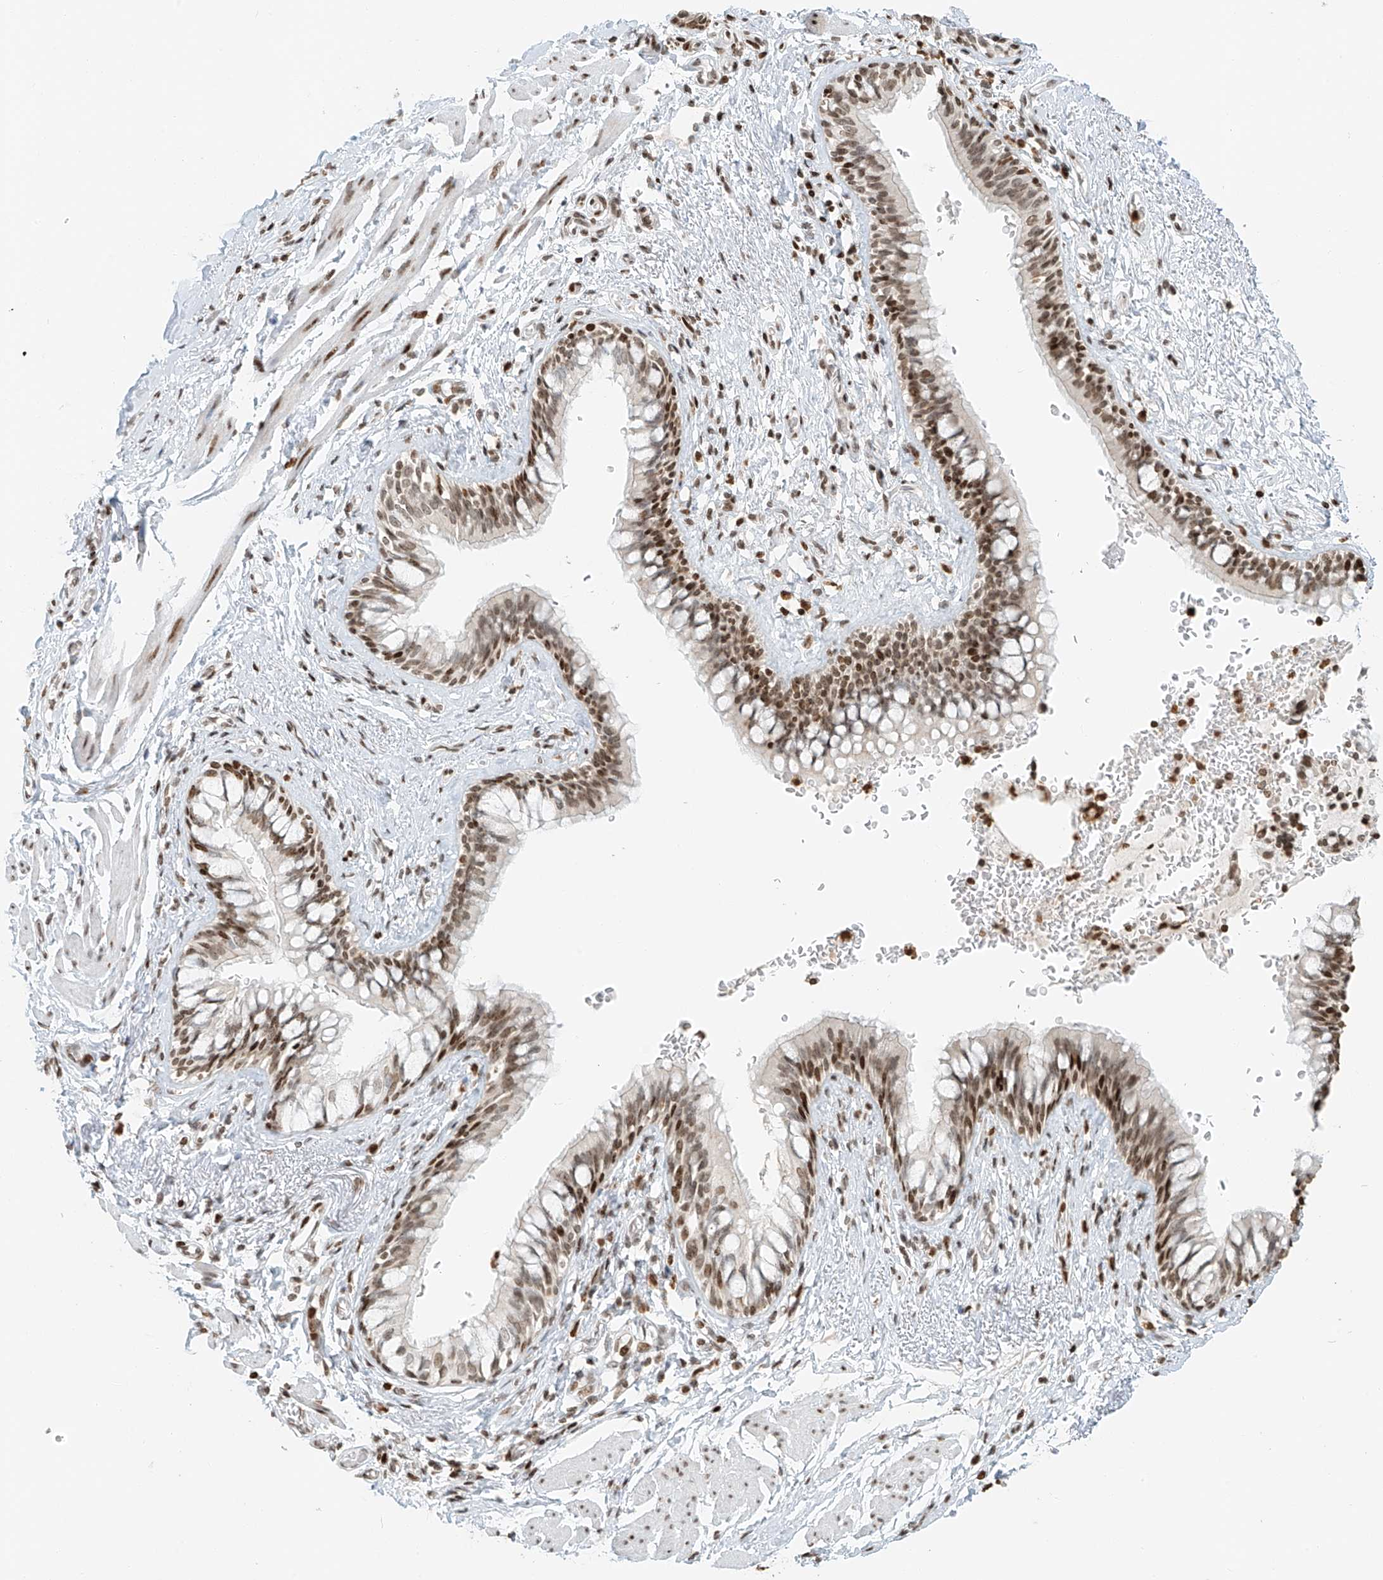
{"staining": {"intensity": "moderate", "quantity": ">75%", "location": "nuclear"}, "tissue": "bronchus", "cell_type": "Respiratory epithelial cells", "image_type": "normal", "snomed": [{"axis": "morphology", "description": "Normal tissue, NOS"}, {"axis": "topography", "description": "Cartilage tissue"}, {"axis": "topography", "description": "Bronchus"}], "caption": "Moderate nuclear staining for a protein is appreciated in approximately >75% of respiratory epithelial cells of benign bronchus using immunohistochemistry.", "gene": "C17orf58", "patient": {"sex": "female", "age": 36}}